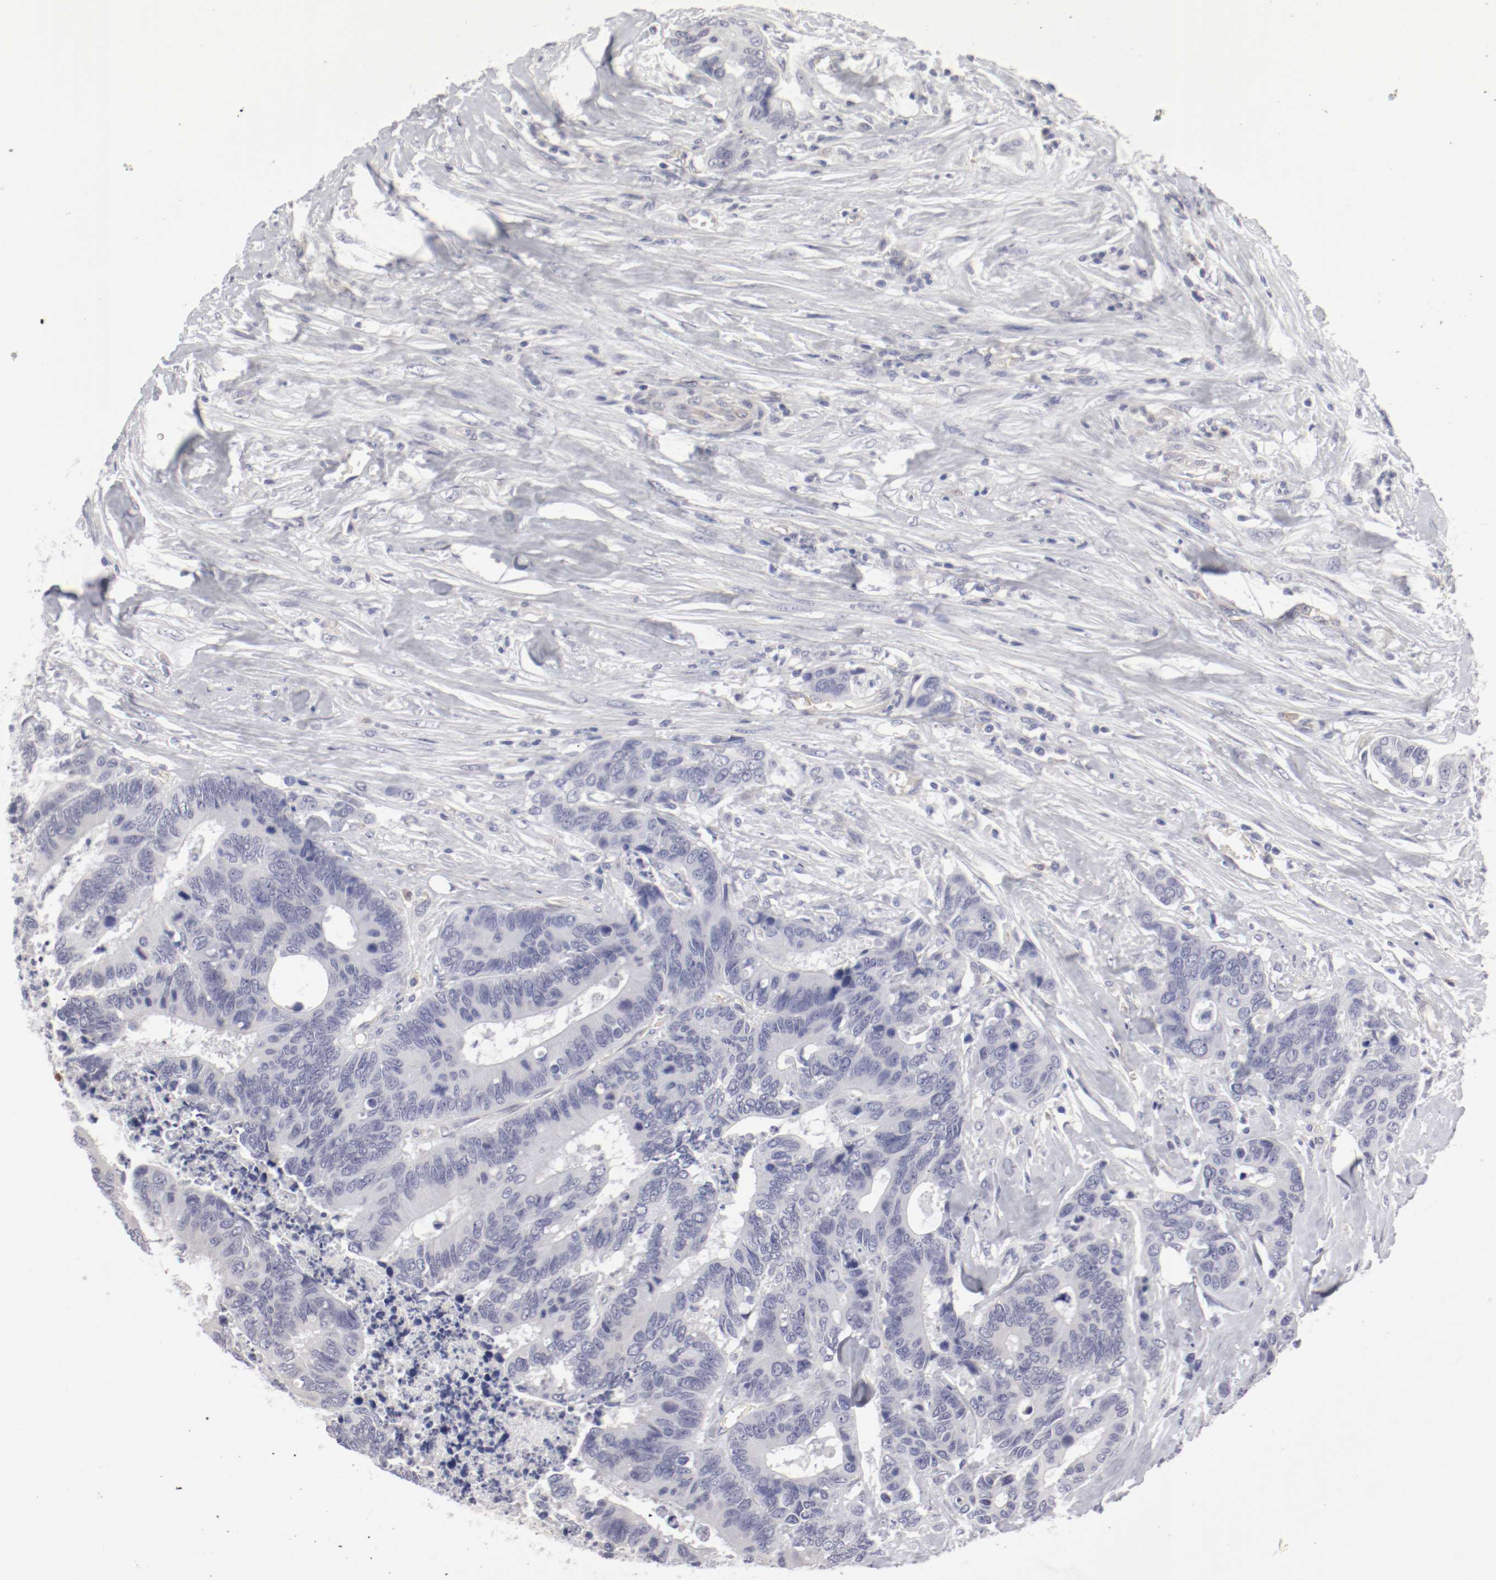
{"staining": {"intensity": "negative", "quantity": "none", "location": "none"}, "tissue": "colorectal cancer", "cell_type": "Tumor cells", "image_type": "cancer", "snomed": [{"axis": "morphology", "description": "Adenocarcinoma, NOS"}, {"axis": "topography", "description": "Rectum"}], "caption": "High power microscopy image of an immunohistochemistry histopathology image of colorectal cancer (adenocarcinoma), revealing no significant staining in tumor cells.", "gene": "LAX1", "patient": {"sex": "male", "age": 55}}